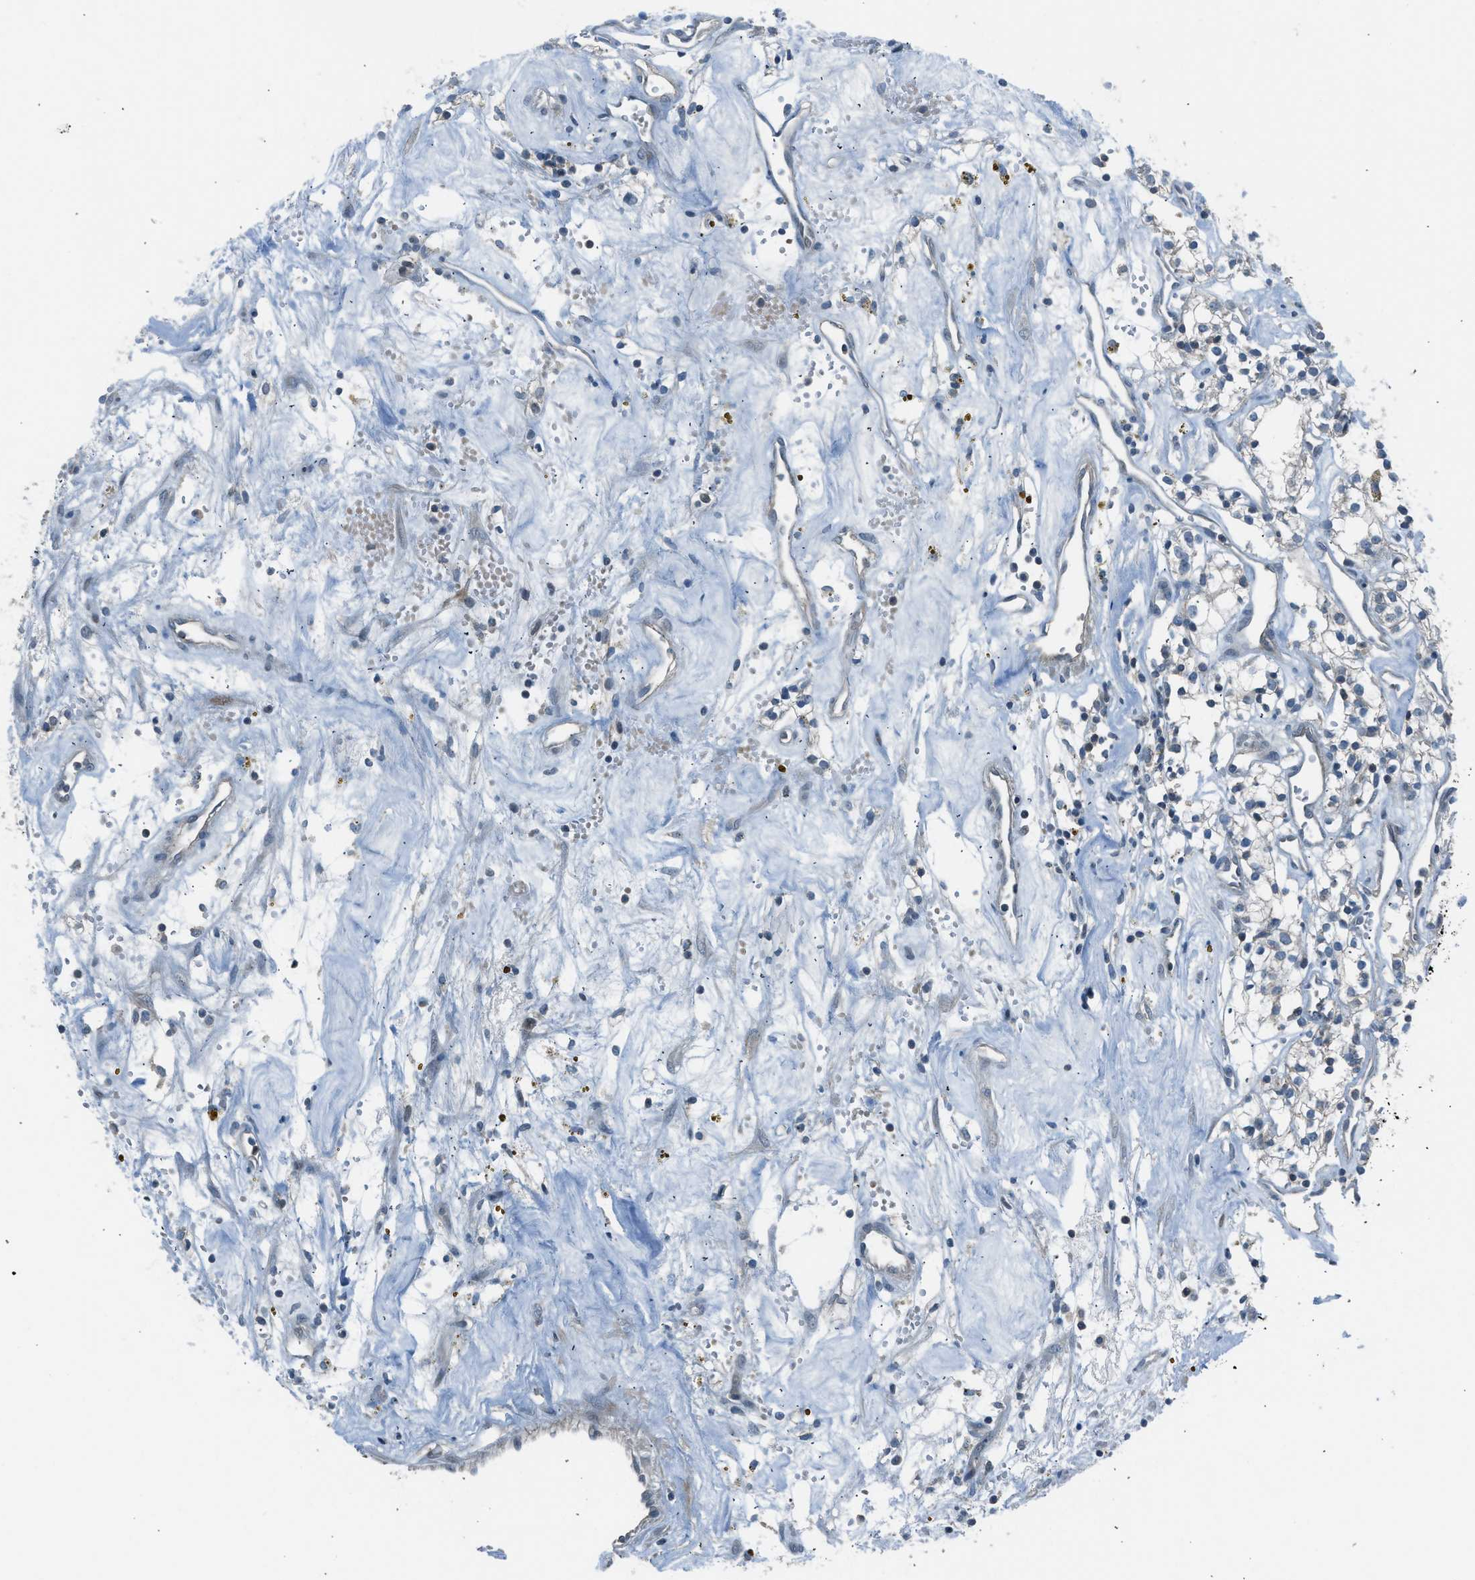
{"staining": {"intensity": "negative", "quantity": "none", "location": "none"}, "tissue": "renal cancer", "cell_type": "Tumor cells", "image_type": "cancer", "snomed": [{"axis": "morphology", "description": "Adenocarcinoma, NOS"}, {"axis": "topography", "description": "Kidney"}], "caption": "Renal cancer stained for a protein using IHC displays no positivity tumor cells.", "gene": "LMLN", "patient": {"sex": "male", "age": 59}}